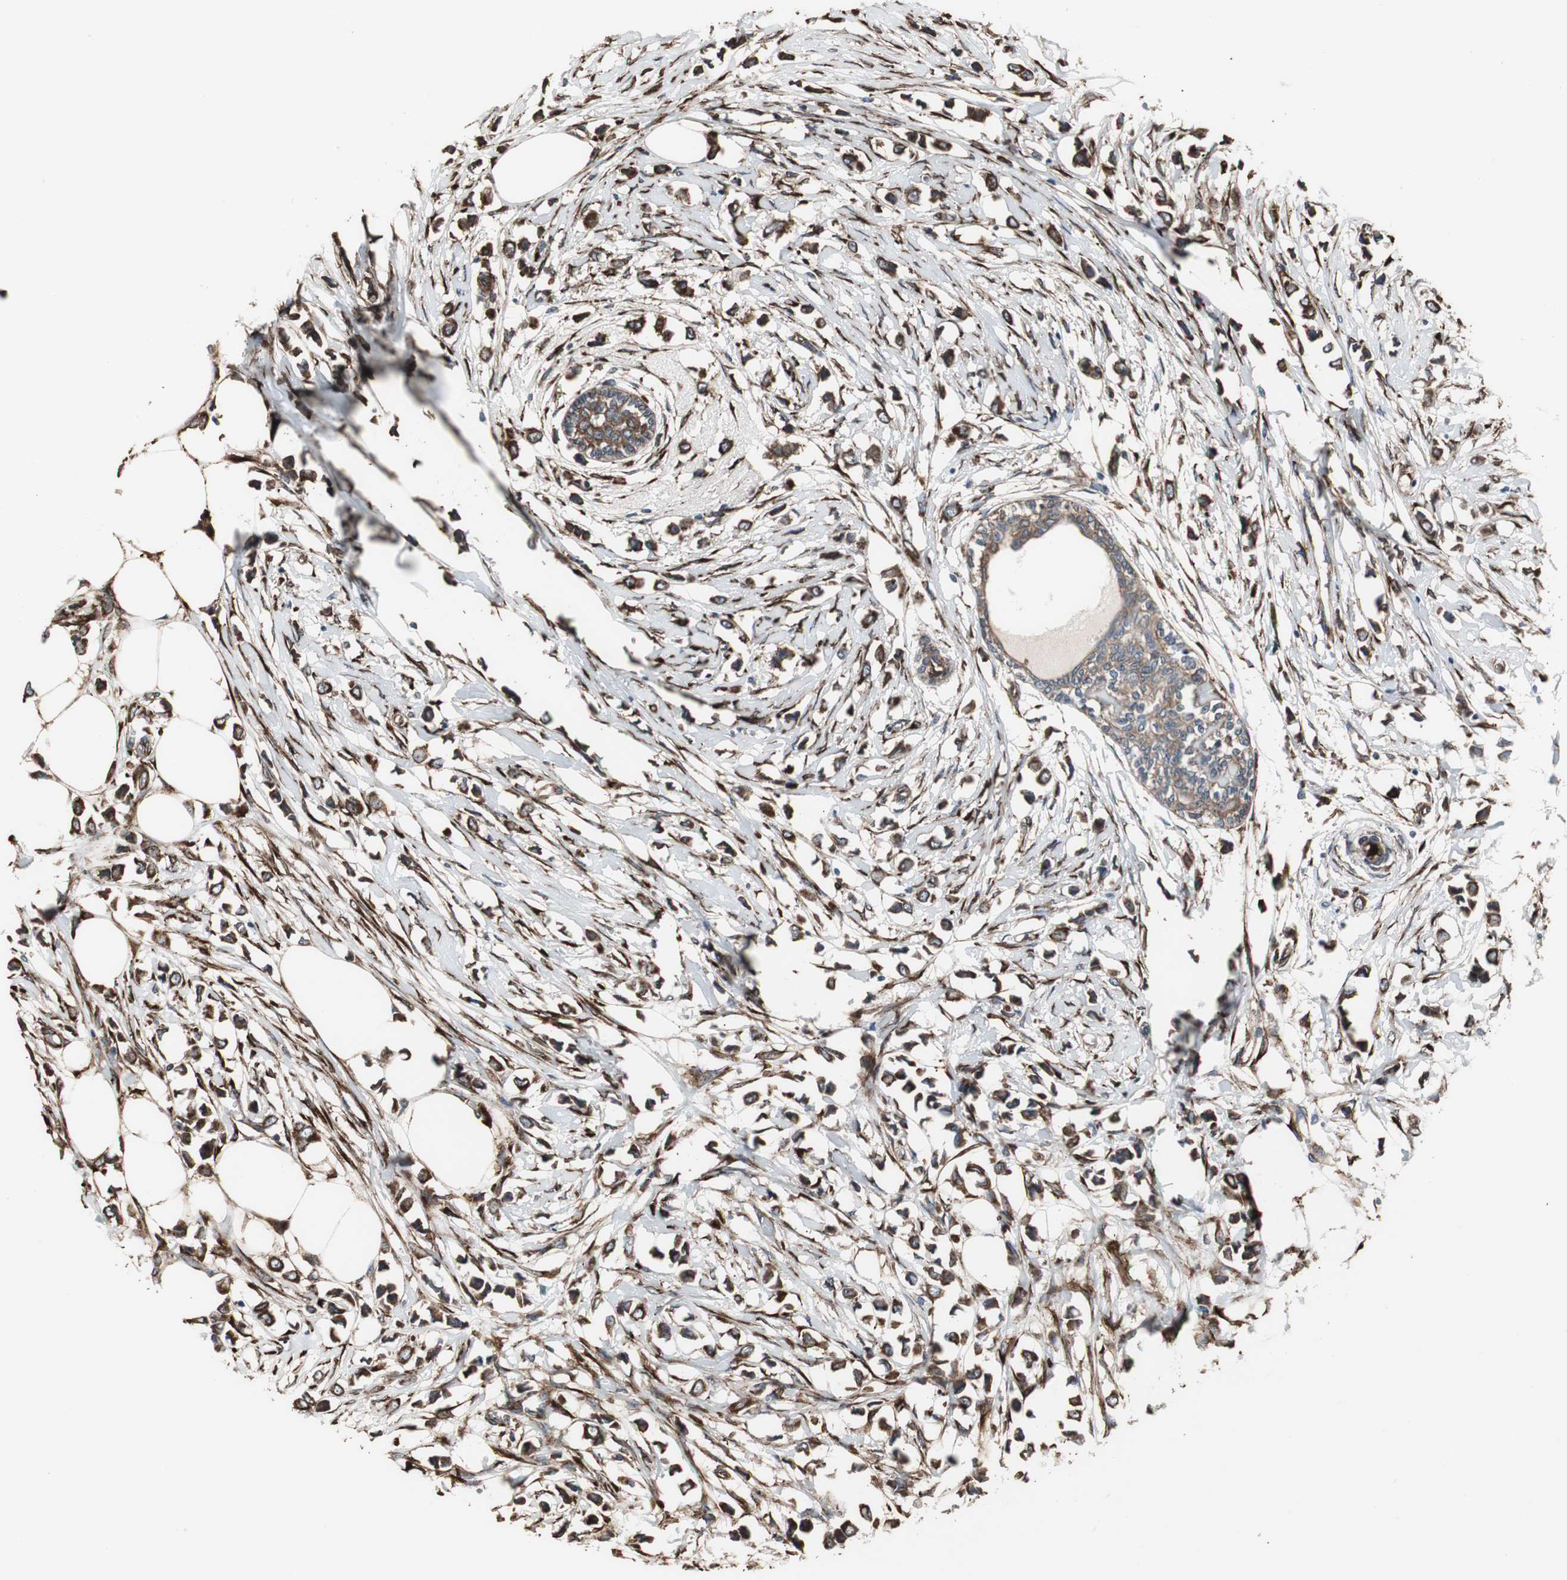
{"staining": {"intensity": "strong", "quantity": ">75%", "location": "cytoplasmic/membranous"}, "tissue": "breast cancer", "cell_type": "Tumor cells", "image_type": "cancer", "snomed": [{"axis": "morphology", "description": "Lobular carcinoma"}, {"axis": "topography", "description": "Breast"}], "caption": "Immunohistochemistry photomicrograph of neoplastic tissue: human breast lobular carcinoma stained using immunohistochemistry (IHC) demonstrates high levels of strong protein expression localized specifically in the cytoplasmic/membranous of tumor cells, appearing as a cytoplasmic/membranous brown color.", "gene": "CALU", "patient": {"sex": "female", "age": 51}}